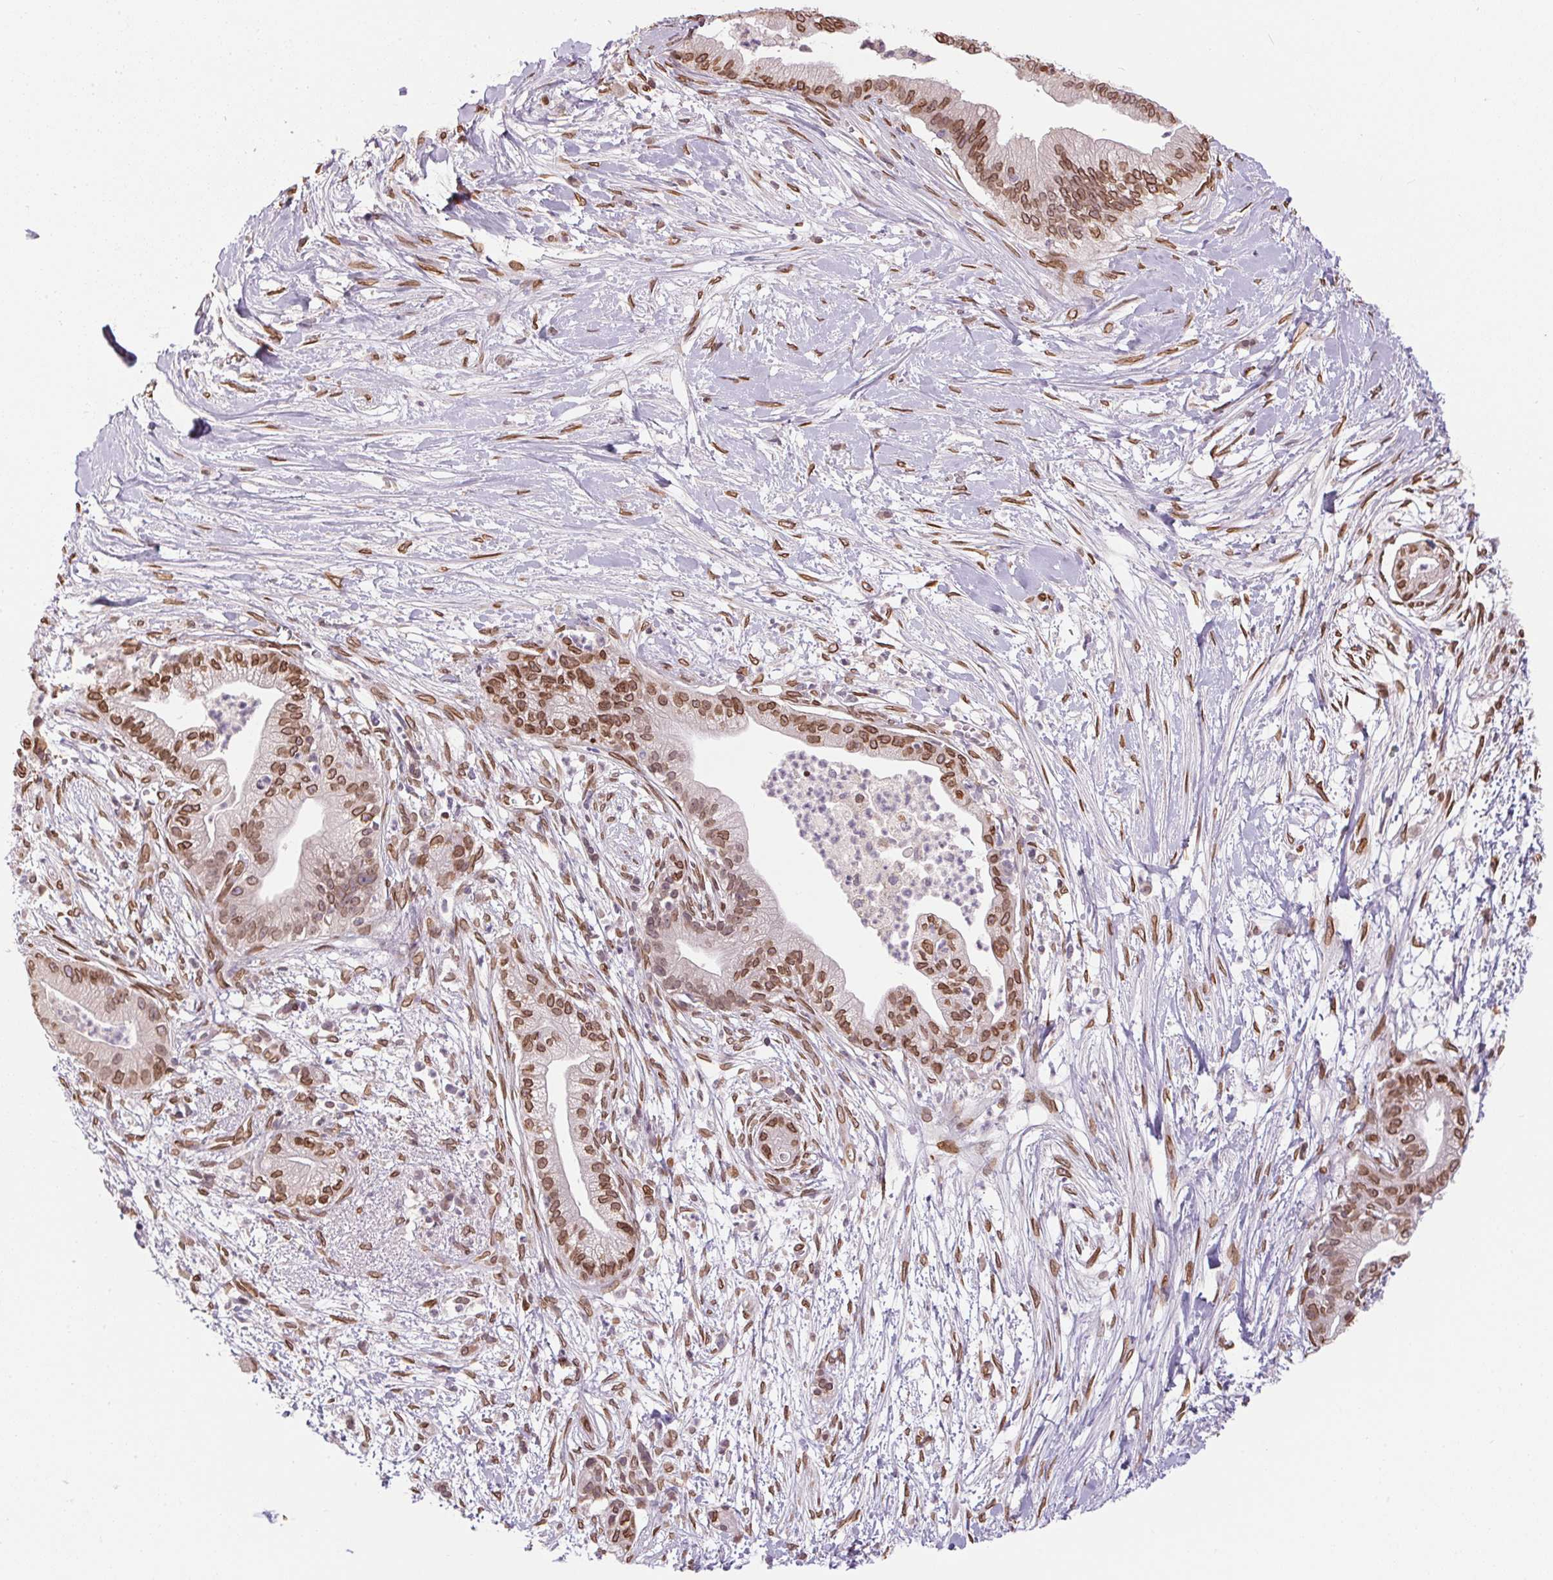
{"staining": {"intensity": "moderate", "quantity": ">75%", "location": "cytoplasmic/membranous,nuclear"}, "tissue": "pancreatic cancer", "cell_type": "Tumor cells", "image_type": "cancer", "snomed": [{"axis": "morphology", "description": "Normal tissue, NOS"}, {"axis": "morphology", "description": "Adenocarcinoma, NOS"}, {"axis": "topography", "description": "Lymph node"}, {"axis": "topography", "description": "Pancreas"}], "caption": "Pancreatic cancer stained with DAB immunohistochemistry (IHC) demonstrates medium levels of moderate cytoplasmic/membranous and nuclear staining in about >75% of tumor cells. (DAB (3,3'-diaminobenzidine) IHC with brightfield microscopy, high magnification).", "gene": "TMEM175", "patient": {"sex": "female", "age": 58}}